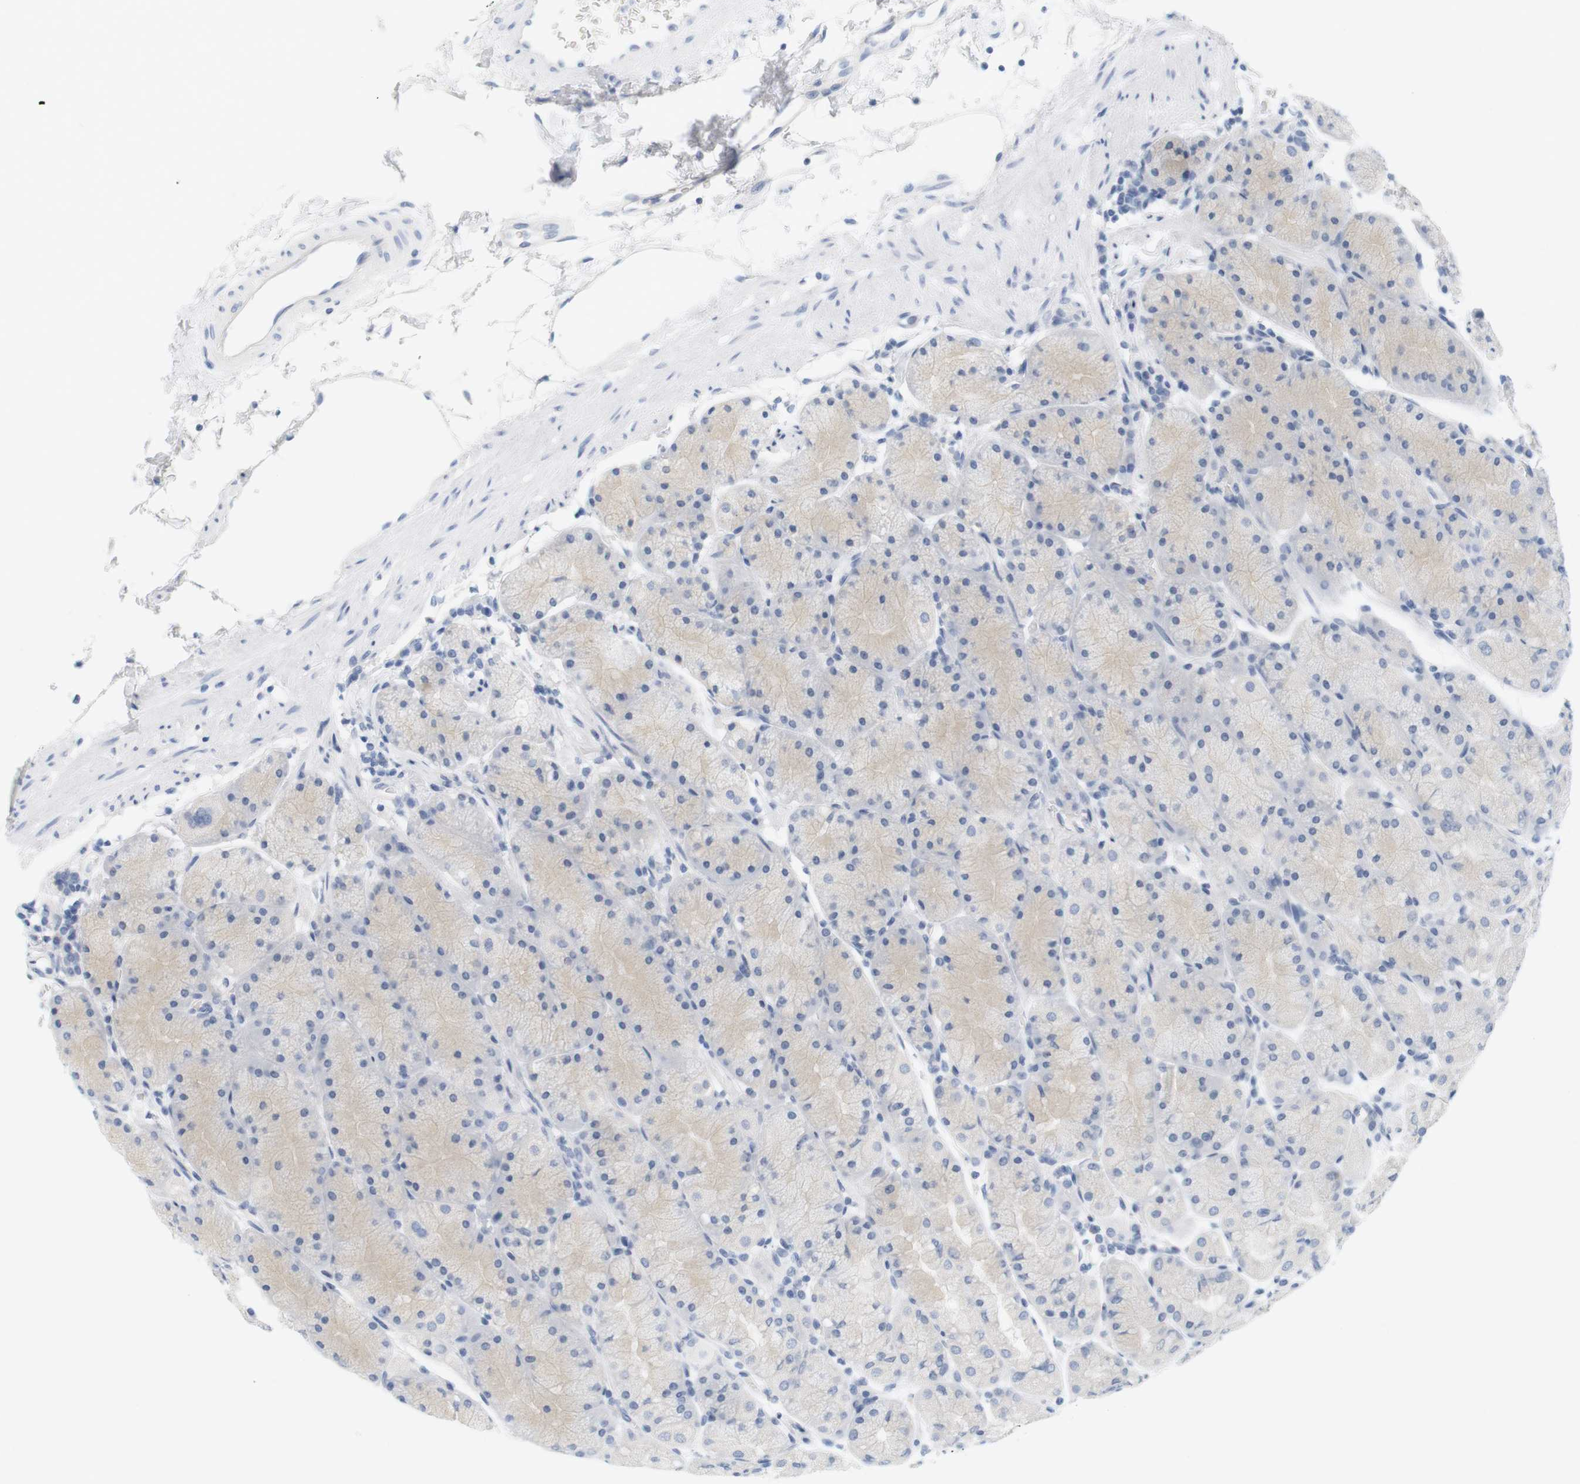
{"staining": {"intensity": "negative", "quantity": "none", "location": "none"}, "tissue": "stomach", "cell_type": "Glandular cells", "image_type": "normal", "snomed": [{"axis": "morphology", "description": "Normal tissue, NOS"}, {"axis": "topography", "description": "Stomach, upper"}, {"axis": "topography", "description": "Stomach"}], "caption": "The immunohistochemistry (IHC) histopathology image has no significant staining in glandular cells of stomach.", "gene": "OPRM1", "patient": {"sex": "male", "age": 76}}